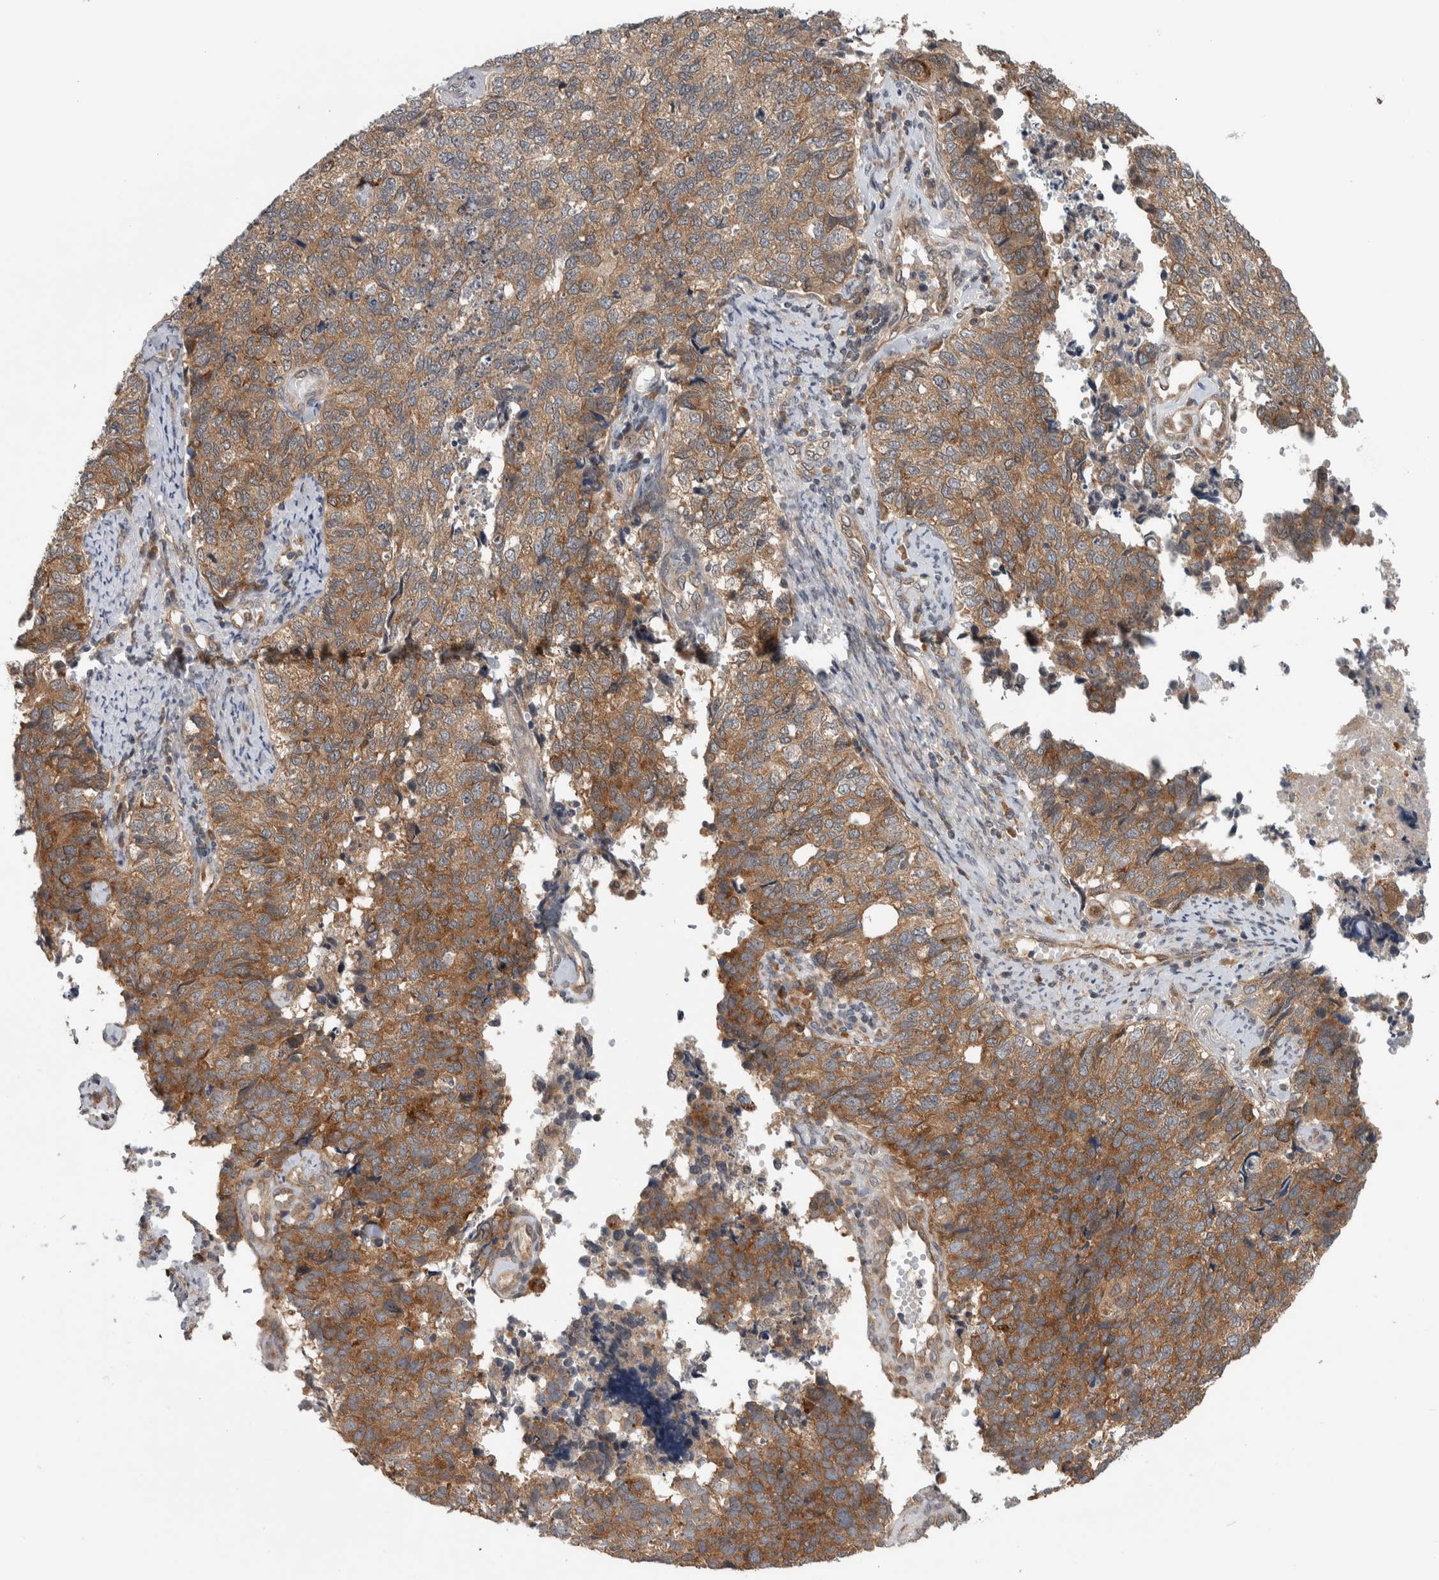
{"staining": {"intensity": "moderate", "quantity": ">75%", "location": "cytoplasmic/membranous"}, "tissue": "cervical cancer", "cell_type": "Tumor cells", "image_type": "cancer", "snomed": [{"axis": "morphology", "description": "Squamous cell carcinoma, NOS"}, {"axis": "topography", "description": "Cervix"}], "caption": "This image shows IHC staining of human squamous cell carcinoma (cervical), with medium moderate cytoplasmic/membranous expression in about >75% of tumor cells.", "gene": "CCDC43", "patient": {"sex": "female", "age": 63}}